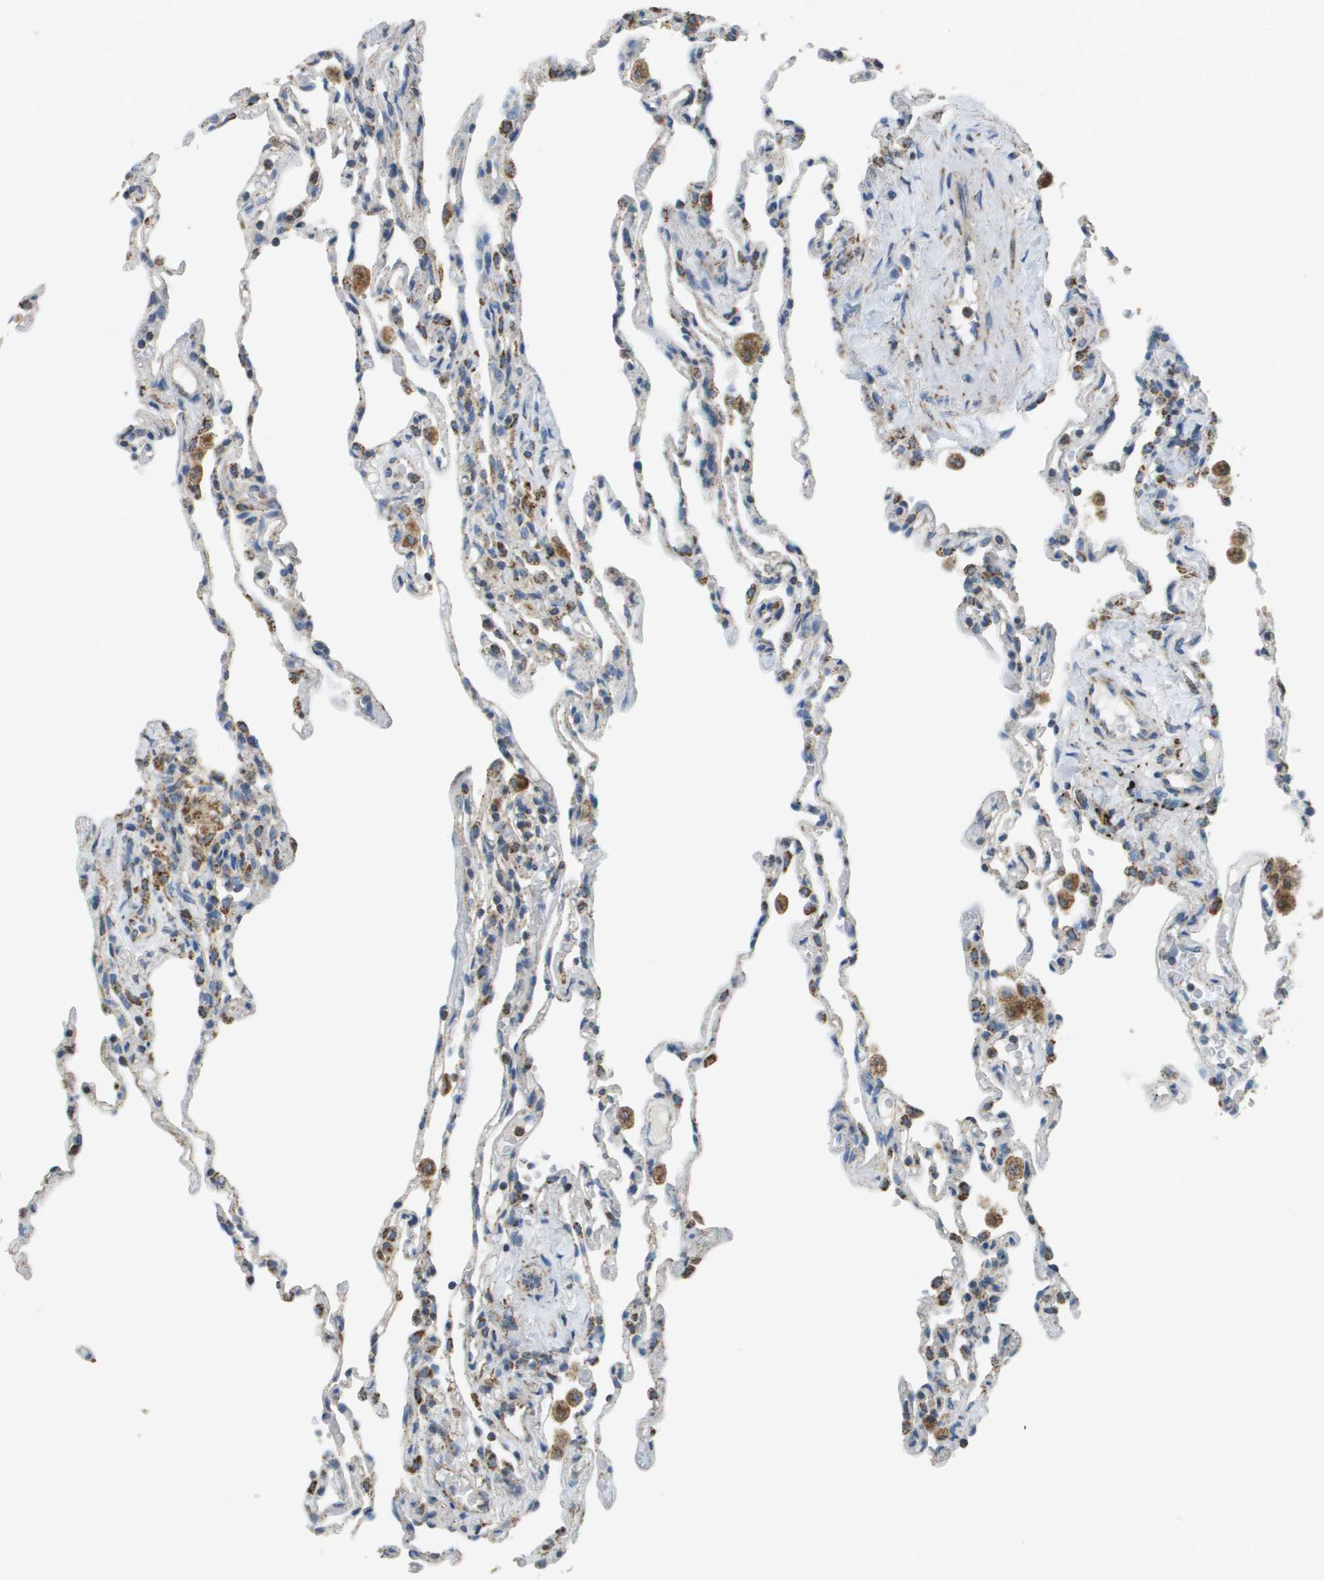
{"staining": {"intensity": "negative", "quantity": "none", "location": "none"}, "tissue": "lung", "cell_type": "Alveolar cells", "image_type": "normal", "snomed": [{"axis": "morphology", "description": "Normal tissue, NOS"}, {"axis": "topography", "description": "Lung"}], "caption": "This is an IHC photomicrograph of unremarkable human lung. There is no expression in alveolar cells.", "gene": "FH", "patient": {"sex": "male", "age": 59}}